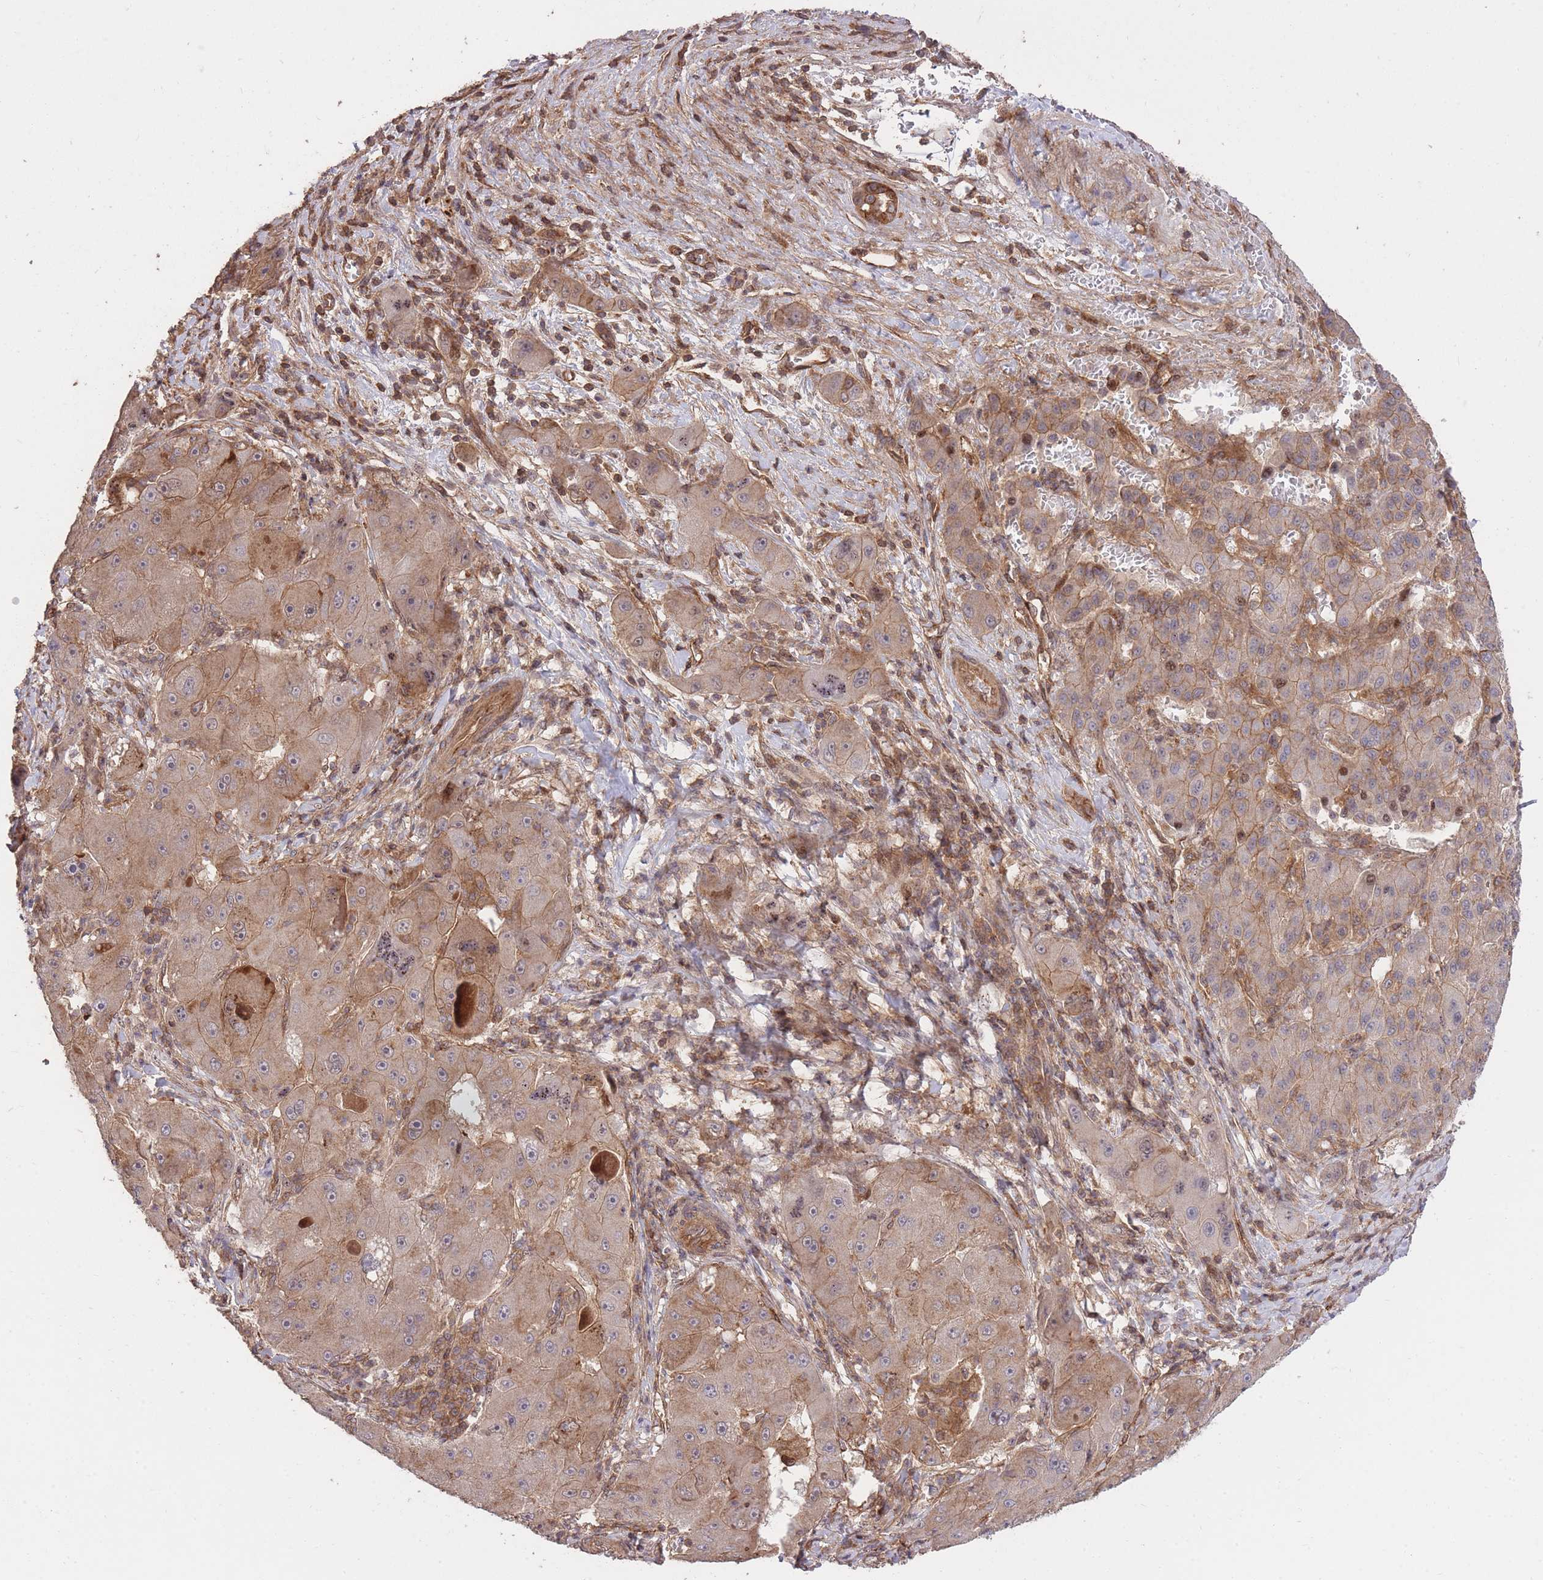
{"staining": {"intensity": "moderate", "quantity": "25%-75%", "location": "cytoplasmic/membranous"}, "tissue": "liver cancer", "cell_type": "Tumor cells", "image_type": "cancer", "snomed": [{"axis": "morphology", "description": "Carcinoma, Hepatocellular, NOS"}, {"axis": "topography", "description": "Liver"}], "caption": "Protein staining shows moderate cytoplasmic/membranous expression in approximately 25%-75% of tumor cells in liver hepatocellular carcinoma.", "gene": "PLD1", "patient": {"sex": "male", "age": 76}}